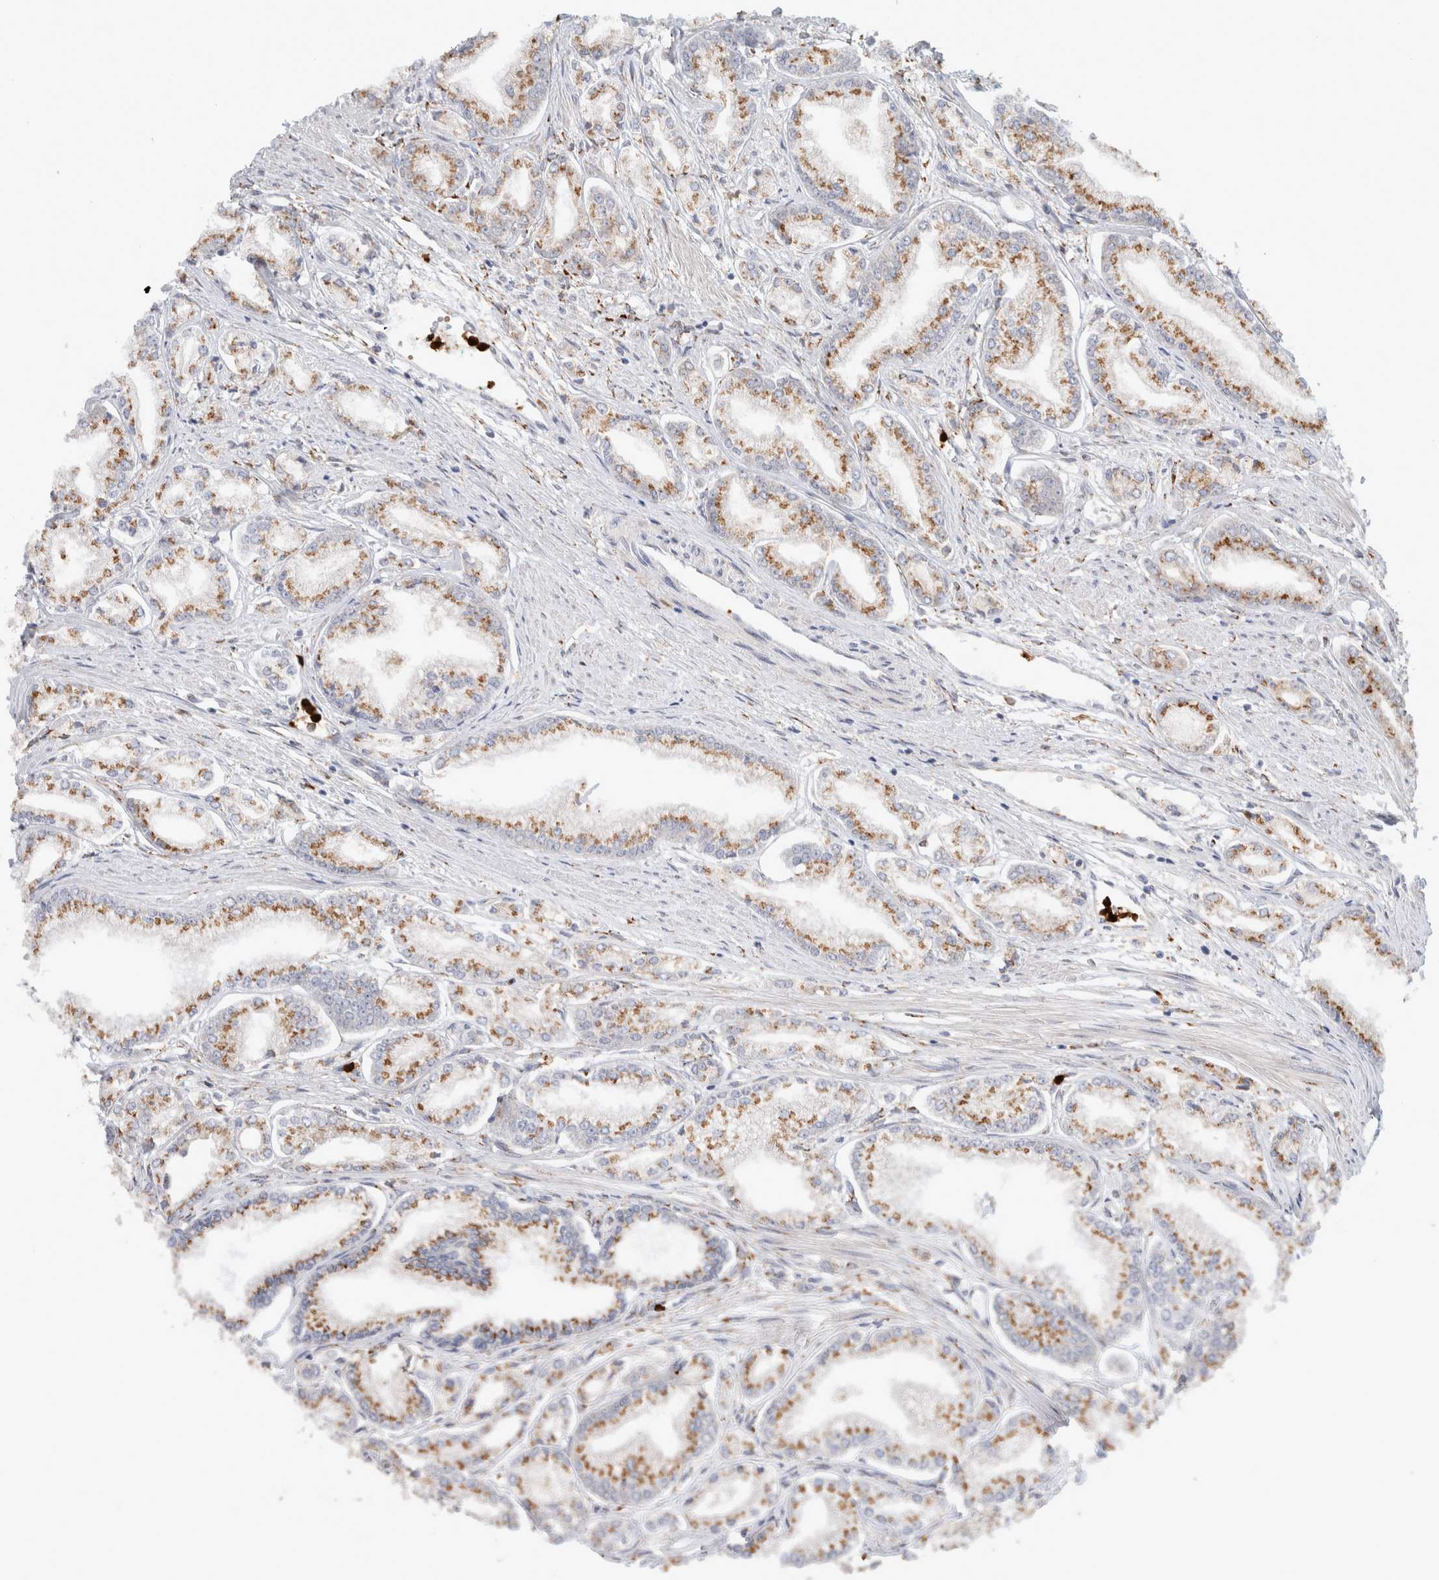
{"staining": {"intensity": "moderate", "quantity": ">75%", "location": "cytoplasmic/membranous"}, "tissue": "prostate cancer", "cell_type": "Tumor cells", "image_type": "cancer", "snomed": [{"axis": "morphology", "description": "Adenocarcinoma, Low grade"}, {"axis": "topography", "description": "Prostate"}], "caption": "Adenocarcinoma (low-grade) (prostate) stained with a protein marker demonstrates moderate staining in tumor cells.", "gene": "P4HA1", "patient": {"sex": "male", "age": 52}}